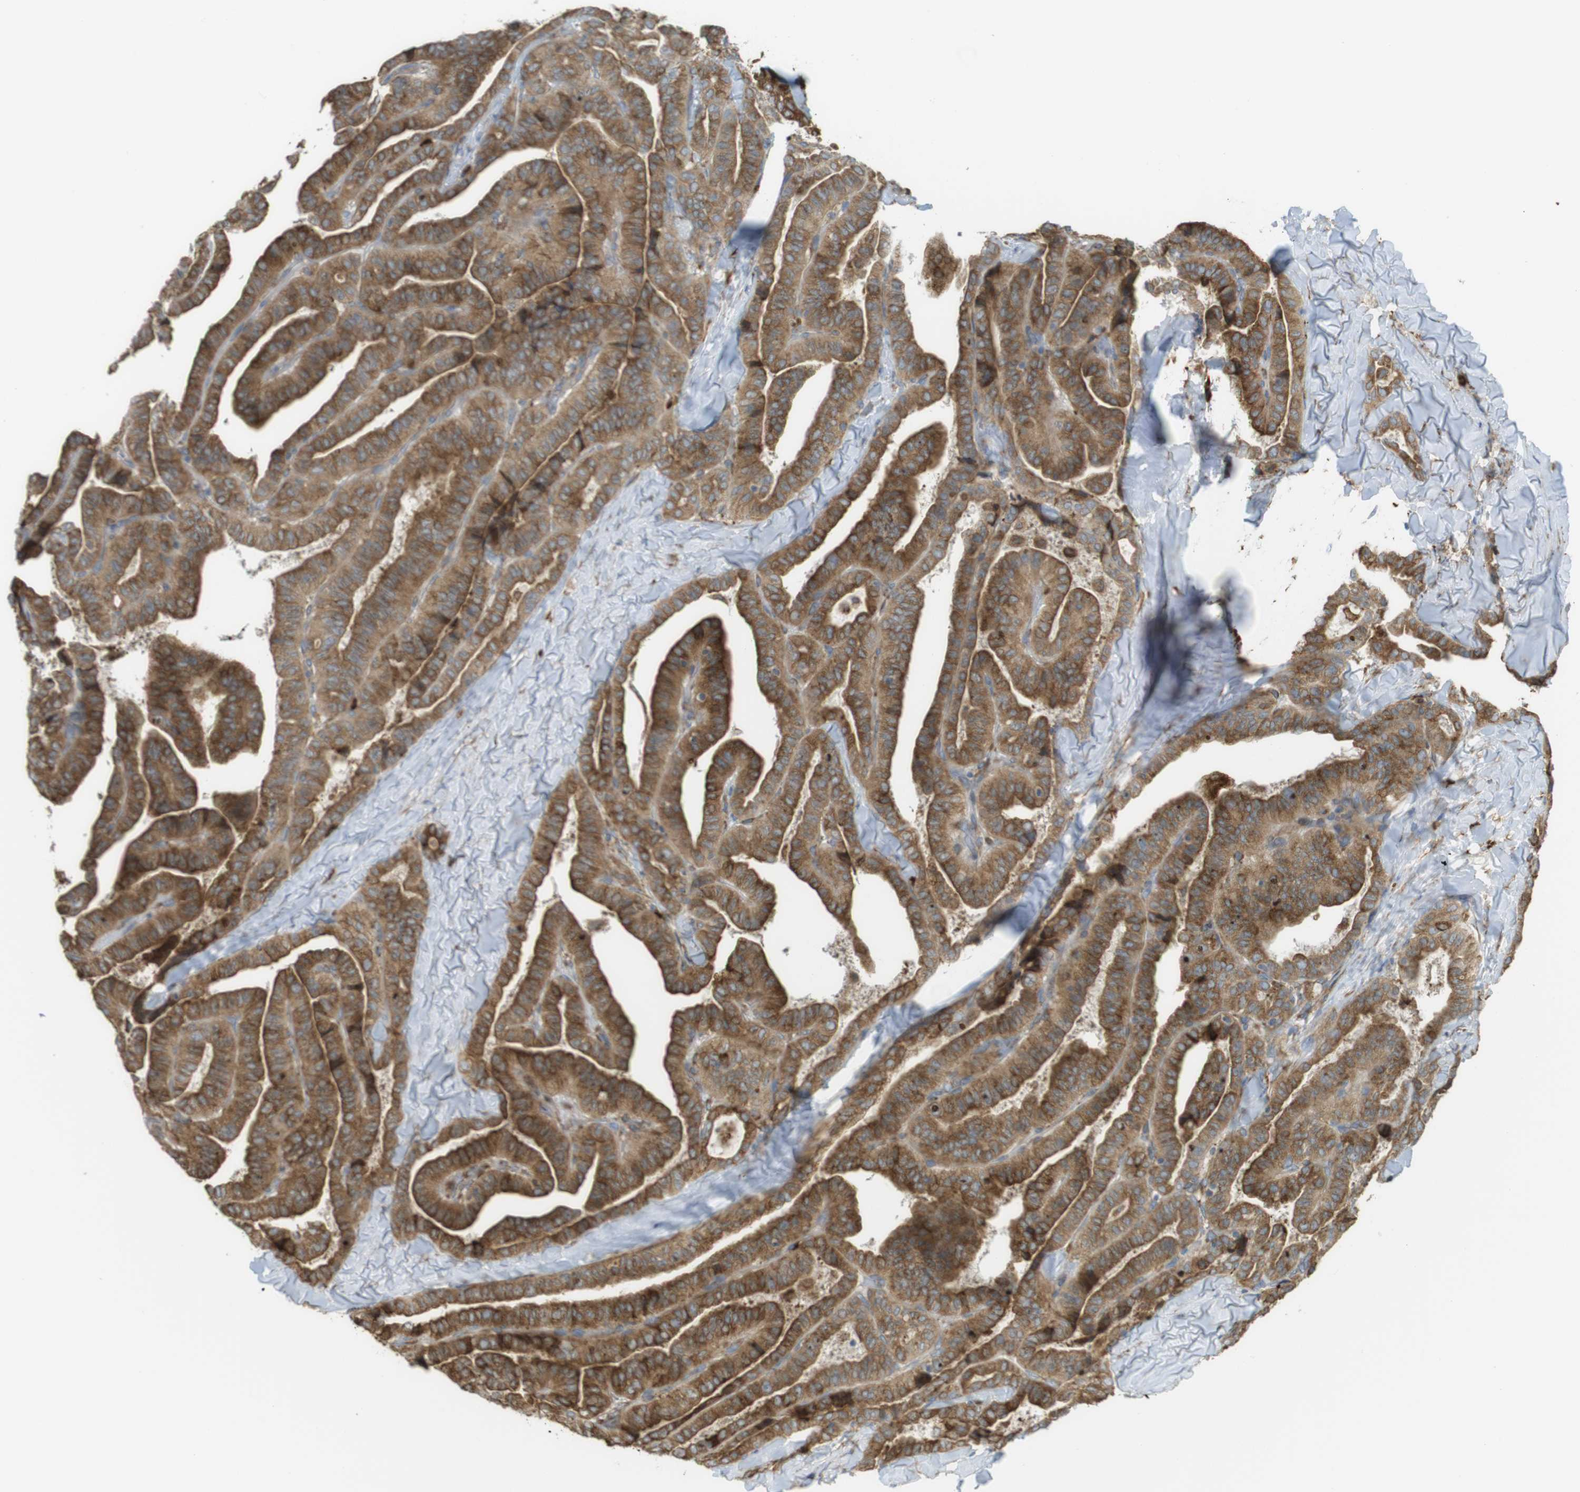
{"staining": {"intensity": "moderate", "quantity": ">75%", "location": "cytoplasmic/membranous"}, "tissue": "thyroid cancer", "cell_type": "Tumor cells", "image_type": "cancer", "snomed": [{"axis": "morphology", "description": "Papillary adenocarcinoma, NOS"}, {"axis": "topography", "description": "Thyroid gland"}], "caption": "This micrograph exhibits immunohistochemistry staining of thyroid cancer (papillary adenocarcinoma), with medium moderate cytoplasmic/membranous expression in about >75% of tumor cells.", "gene": "MBOAT2", "patient": {"sex": "male", "age": 77}}